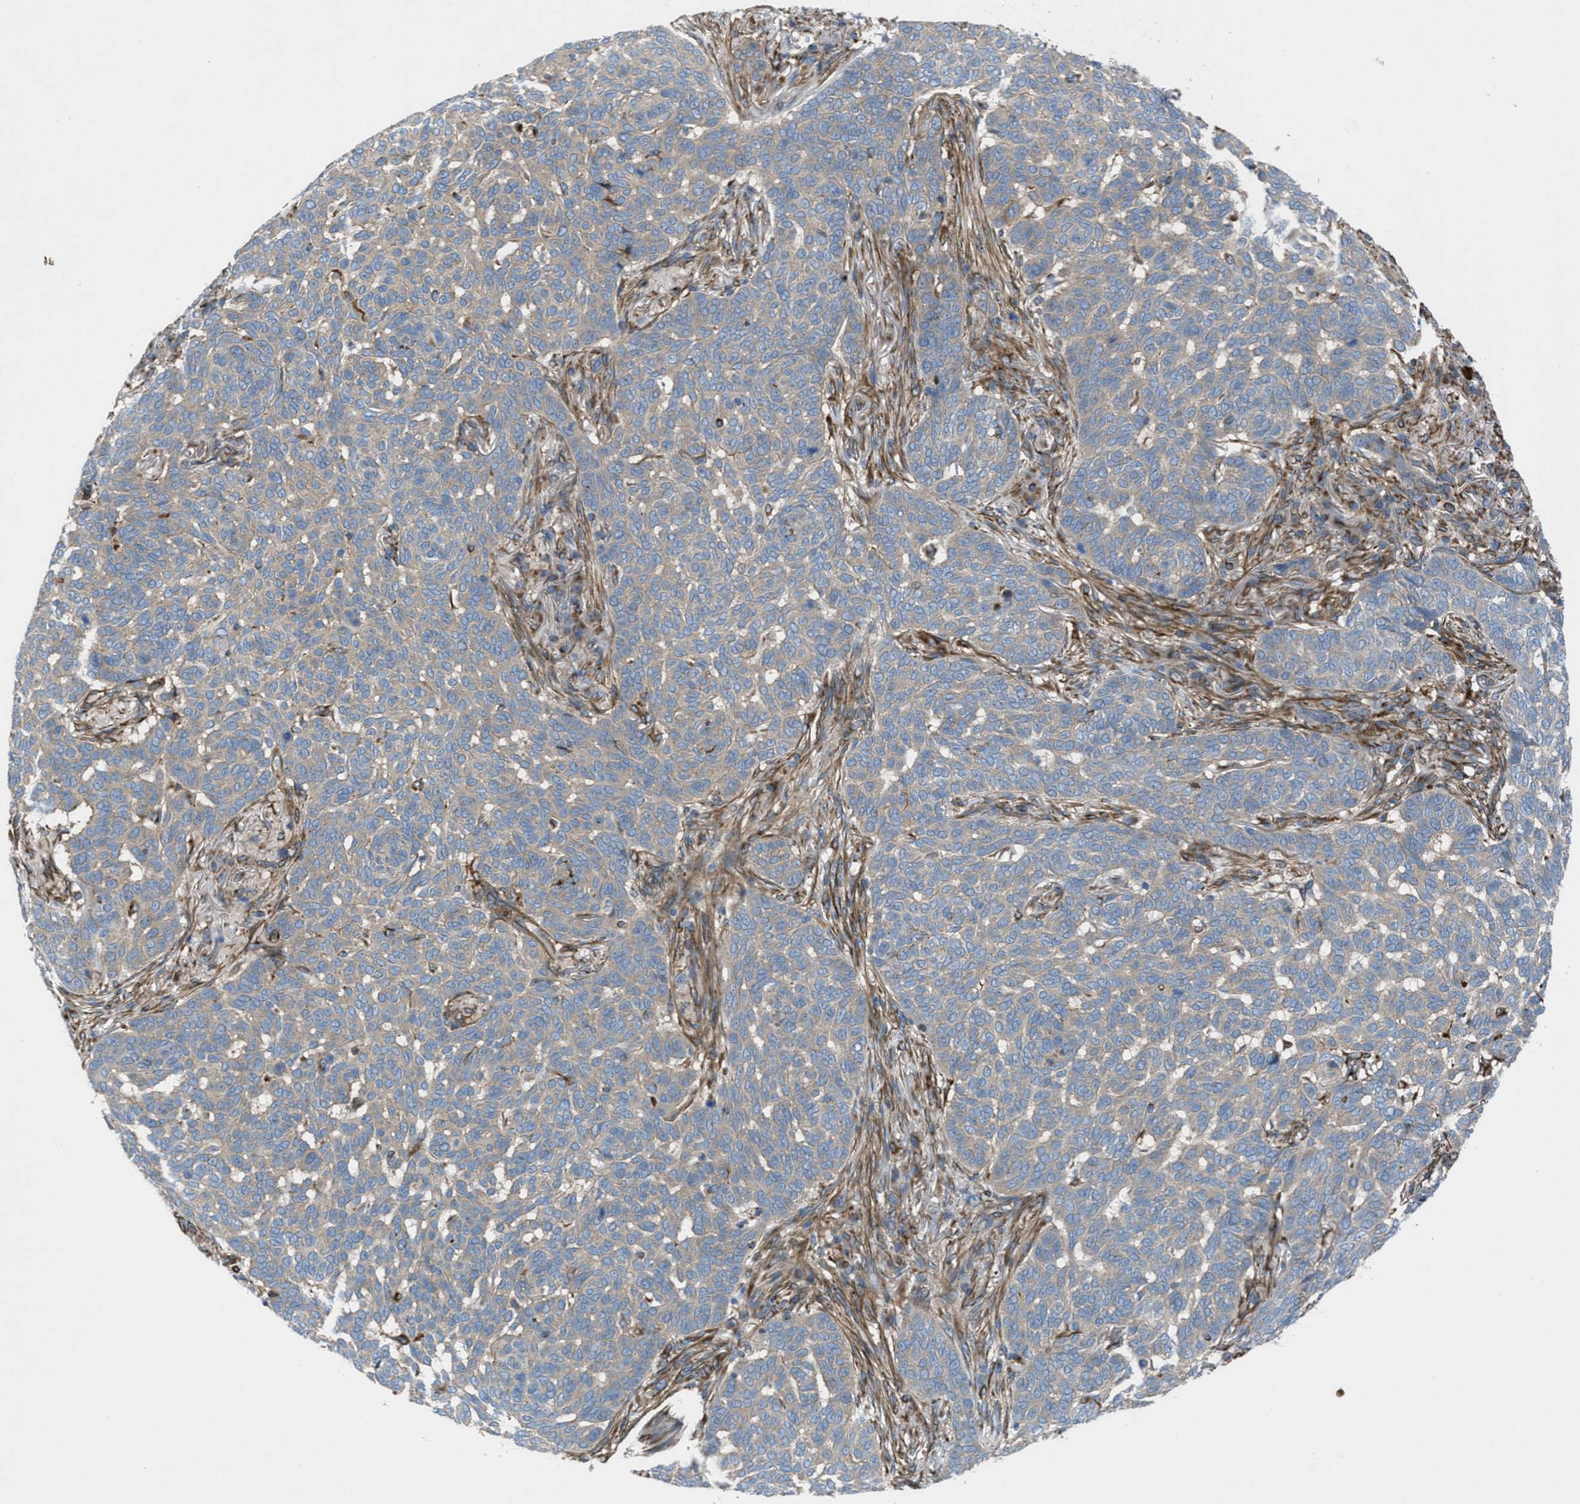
{"staining": {"intensity": "weak", "quantity": "<25%", "location": "cytoplasmic/membranous"}, "tissue": "skin cancer", "cell_type": "Tumor cells", "image_type": "cancer", "snomed": [{"axis": "morphology", "description": "Basal cell carcinoma"}, {"axis": "topography", "description": "Skin"}], "caption": "Immunohistochemical staining of skin cancer exhibits no significant expression in tumor cells.", "gene": "SLC6A9", "patient": {"sex": "male", "age": 85}}